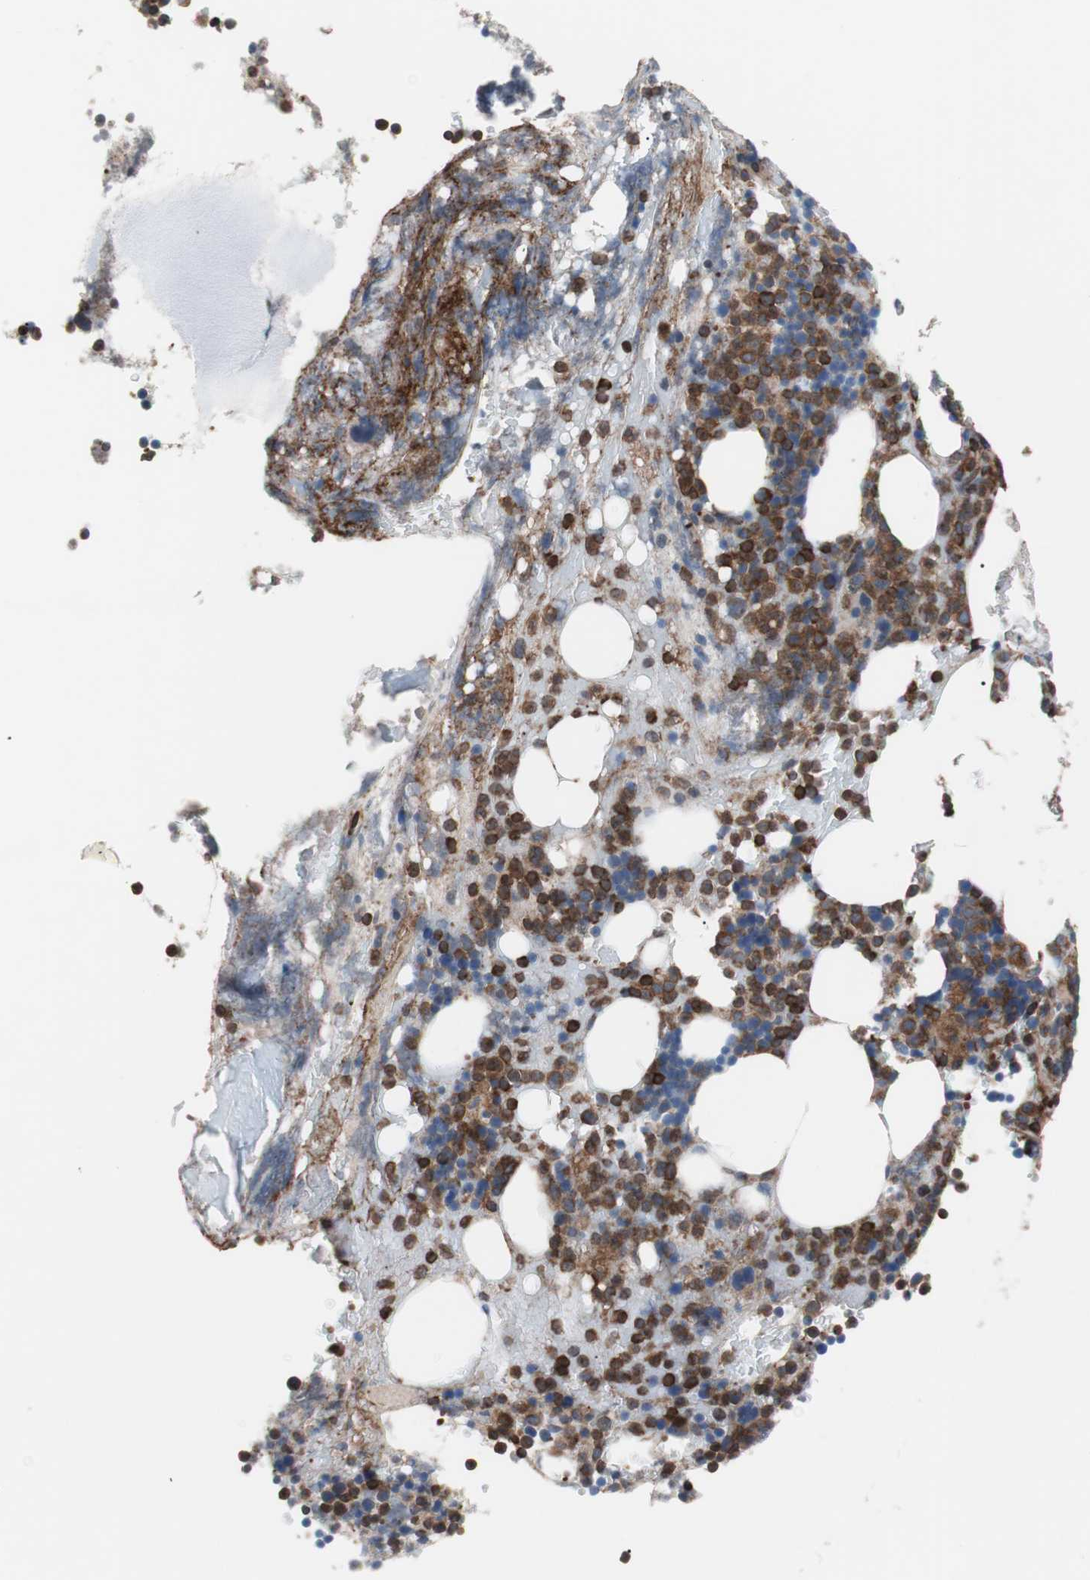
{"staining": {"intensity": "strong", "quantity": ">75%", "location": "cytoplasmic/membranous"}, "tissue": "bone marrow", "cell_type": "Hematopoietic cells", "image_type": "normal", "snomed": [{"axis": "morphology", "description": "Normal tissue, NOS"}, {"axis": "topography", "description": "Bone marrow"}], "caption": "Strong cytoplasmic/membranous protein staining is seen in about >75% of hematopoietic cells in bone marrow. The staining was performed using DAB to visualize the protein expression in brown, while the nuclei were stained in blue with hematoxylin (Magnification: 20x).", "gene": "PIK3R1", "patient": {"sex": "female", "age": 66}}